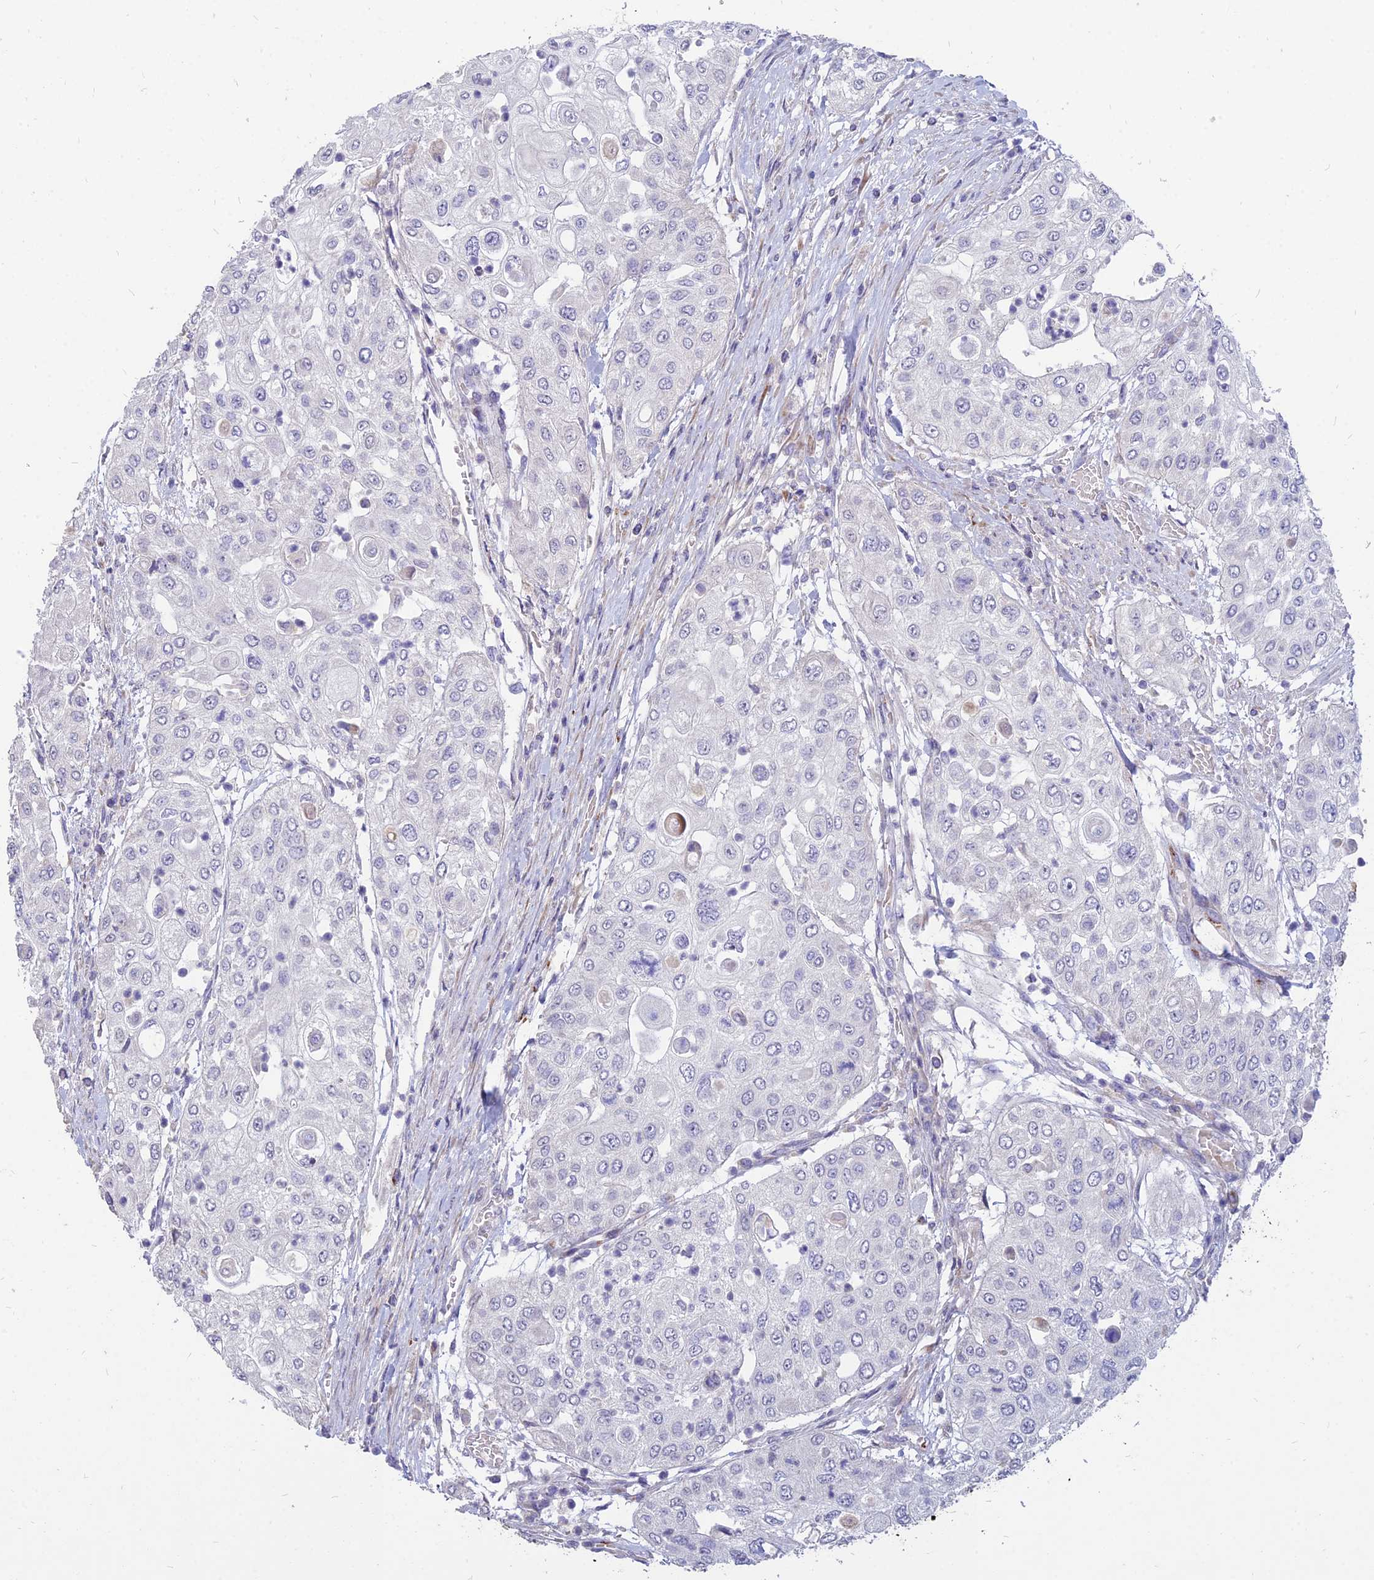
{"staining": {"intensity": "negative", "quantity": "none", "location": "none"}, "tissue": "urothelial cancer", "cell_type": "Tumor cells", "image_type": "cancer", "snomed": [{"axis": "morphology", "description": "Urothelial carcinoma, High grade"}, {"axis": "topography", "description": "Urinary bladder"}], "caption": "This image is of high-grade urothelial carcinoma stained with immunohistochemistry (IHC) to label a protein in brown with the nuclei are counter-stained blue. There is no staining in tumor cells. (Stains: DAB (3,3'-diaminobenzidine) immunohistochemistry with hematoxylin counter stain, Microscopy: brightfield microscopy at high magnification).", "gene": "ST3GAL6", "patient": {"sex": "female", "age": 79}}